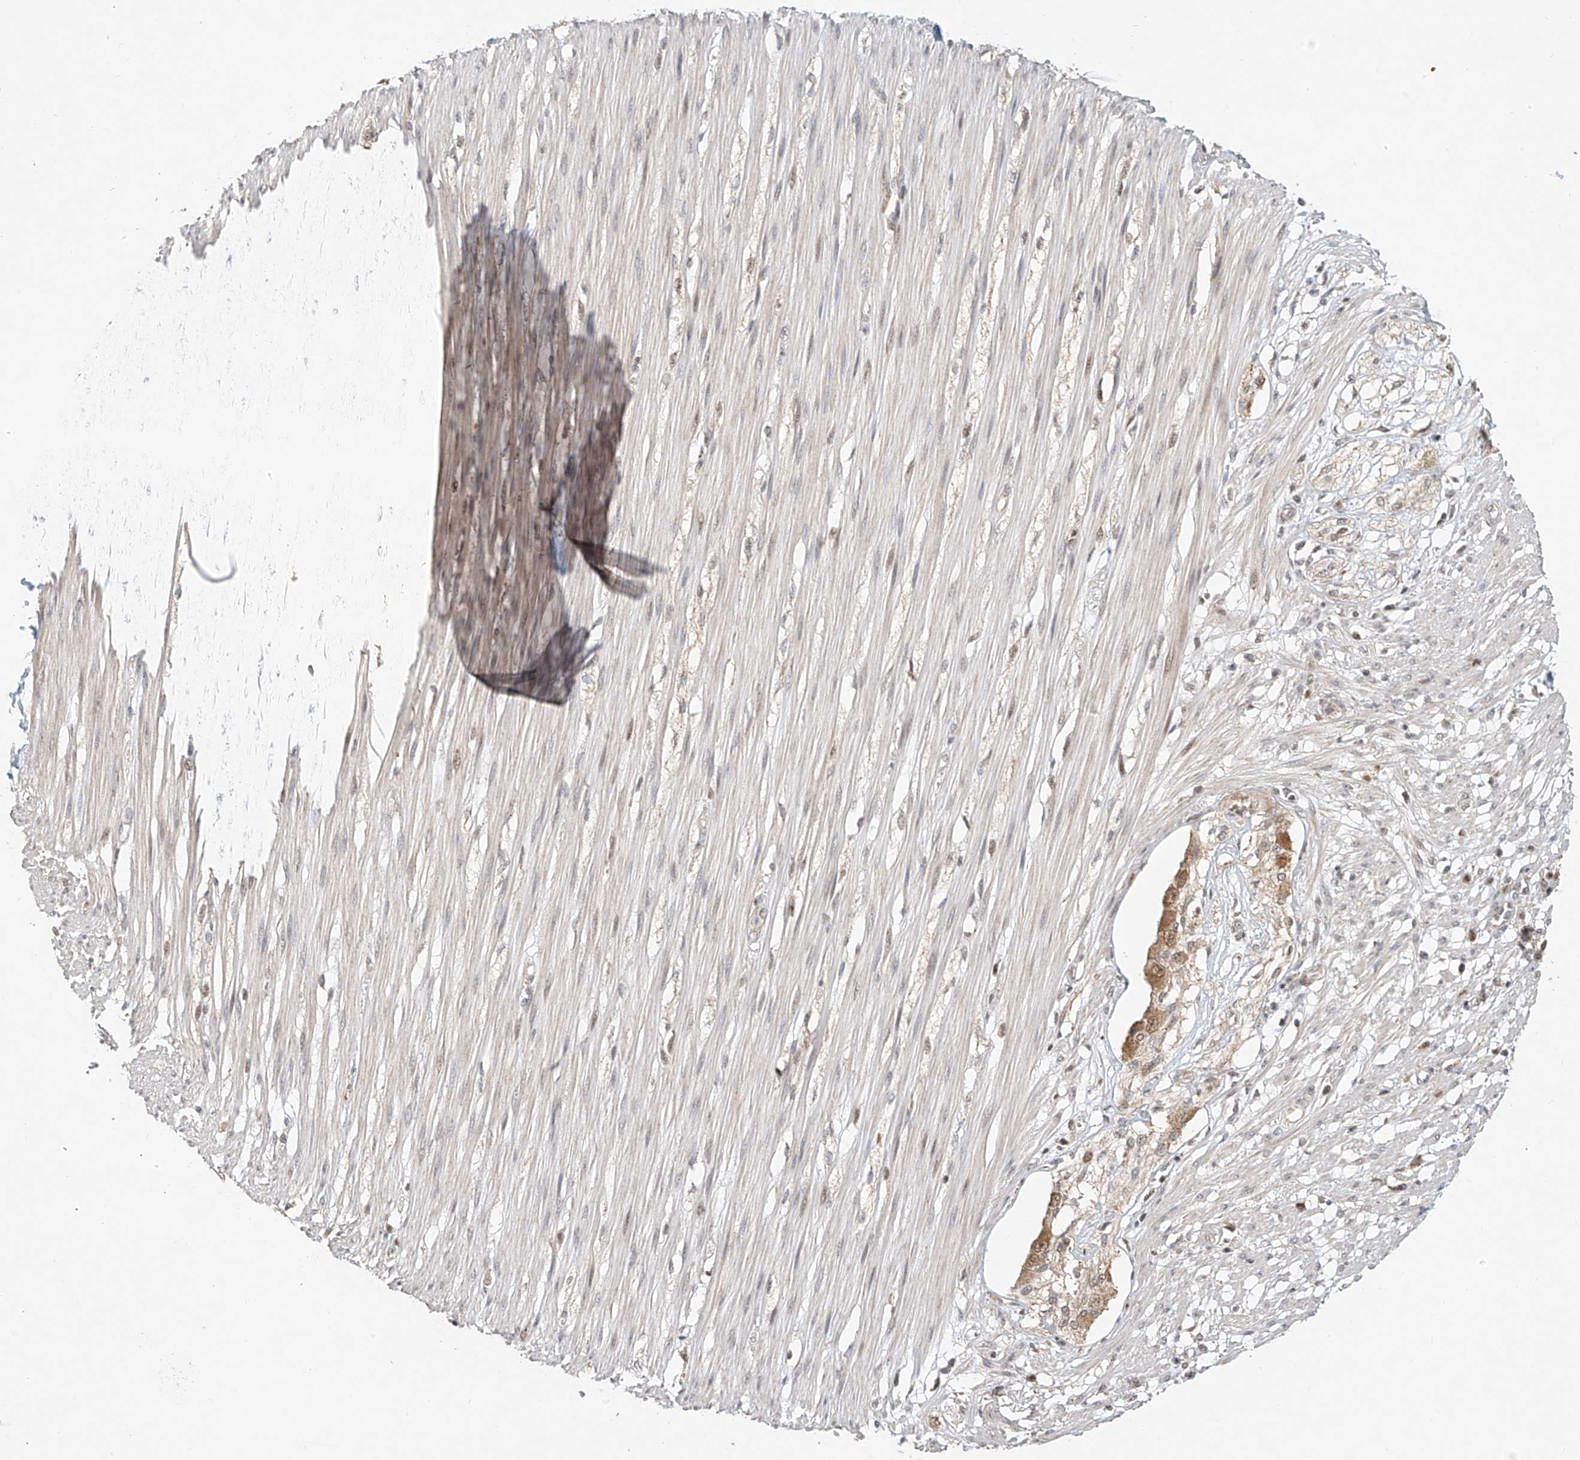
{"staining": {"intensity": "negative", "quantity": "none", "location": "none"}, "tissue": "smooth muscle", "cell_type": "Smooth muscle cells", "image_type": "normal", "snomed": [{"axis": "morphology", "description": "Normal tissue, NOS"}, {"axis": "morphology", "description": "Adenocarcinoma, NOS"}, {"axis": "topography", "description": "Colon"}, {"axis": "topography", "description": "Peripheral nerve tissue"}], "caption": "Immunohistochemical staining of unremarkable smooth muscle reveals no significant expression in smooth muscle cells.", "gene": "SYTL3", "patient": {"sex": "male", "age": 14}}